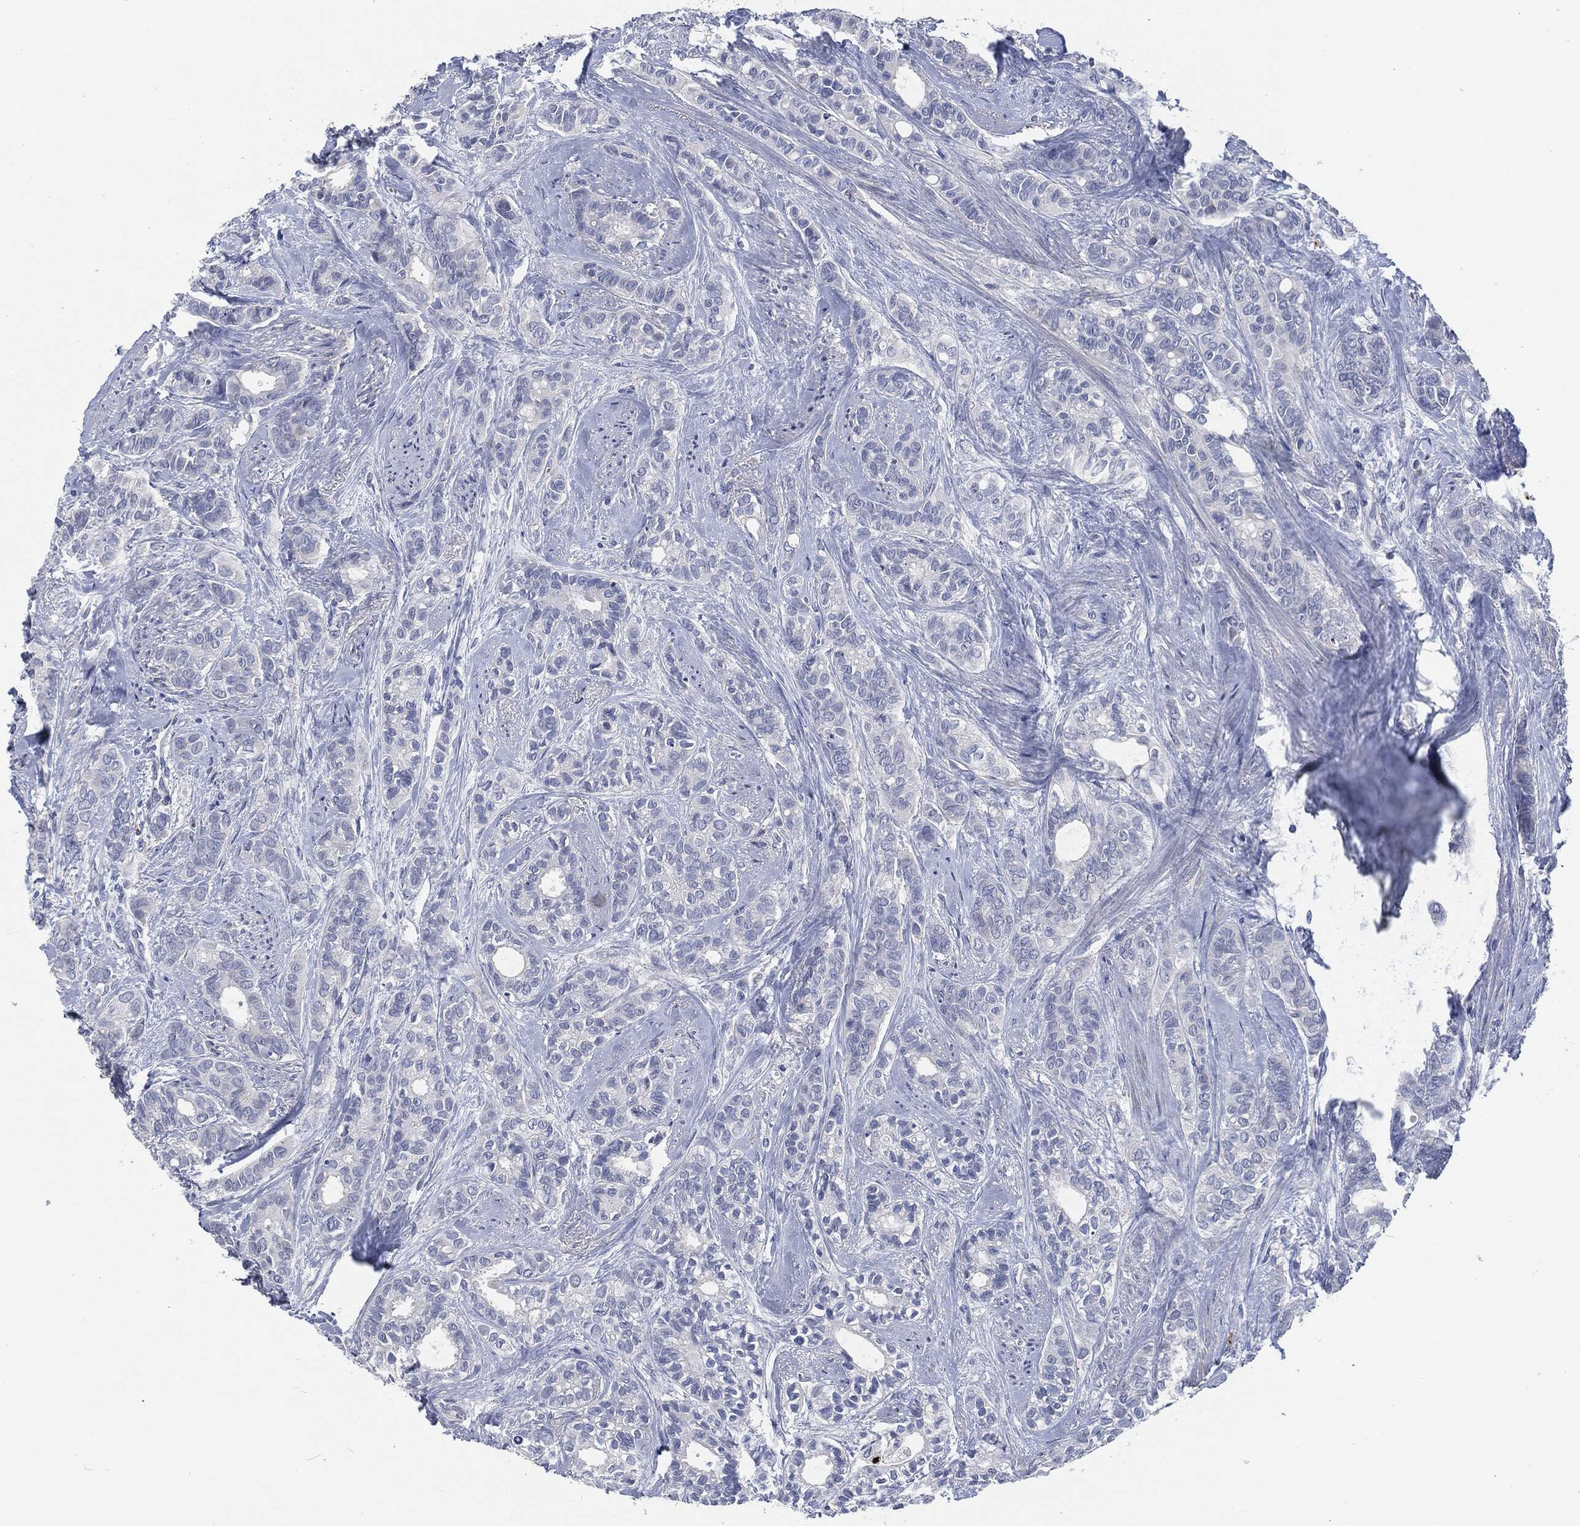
{"staining": {"intensity": "negative", "quantity": "none", "location": "none"}, "tissue": "breast cancer", "cell_type": "Tumor cells", "image_type": "cancer", "snomed": [{"axis": "morphology", "description": "Duct carcinoma"}, {"axis": "topography", "description": "Breast"}], "caption": "DAB (3,3'-diaminobenzidine) immunohistochemical staining of human breast cancer exhibits no significant positivity in tumor cells.", "gene": "MPO", "patient": {"sex": "female", "age": 71}}